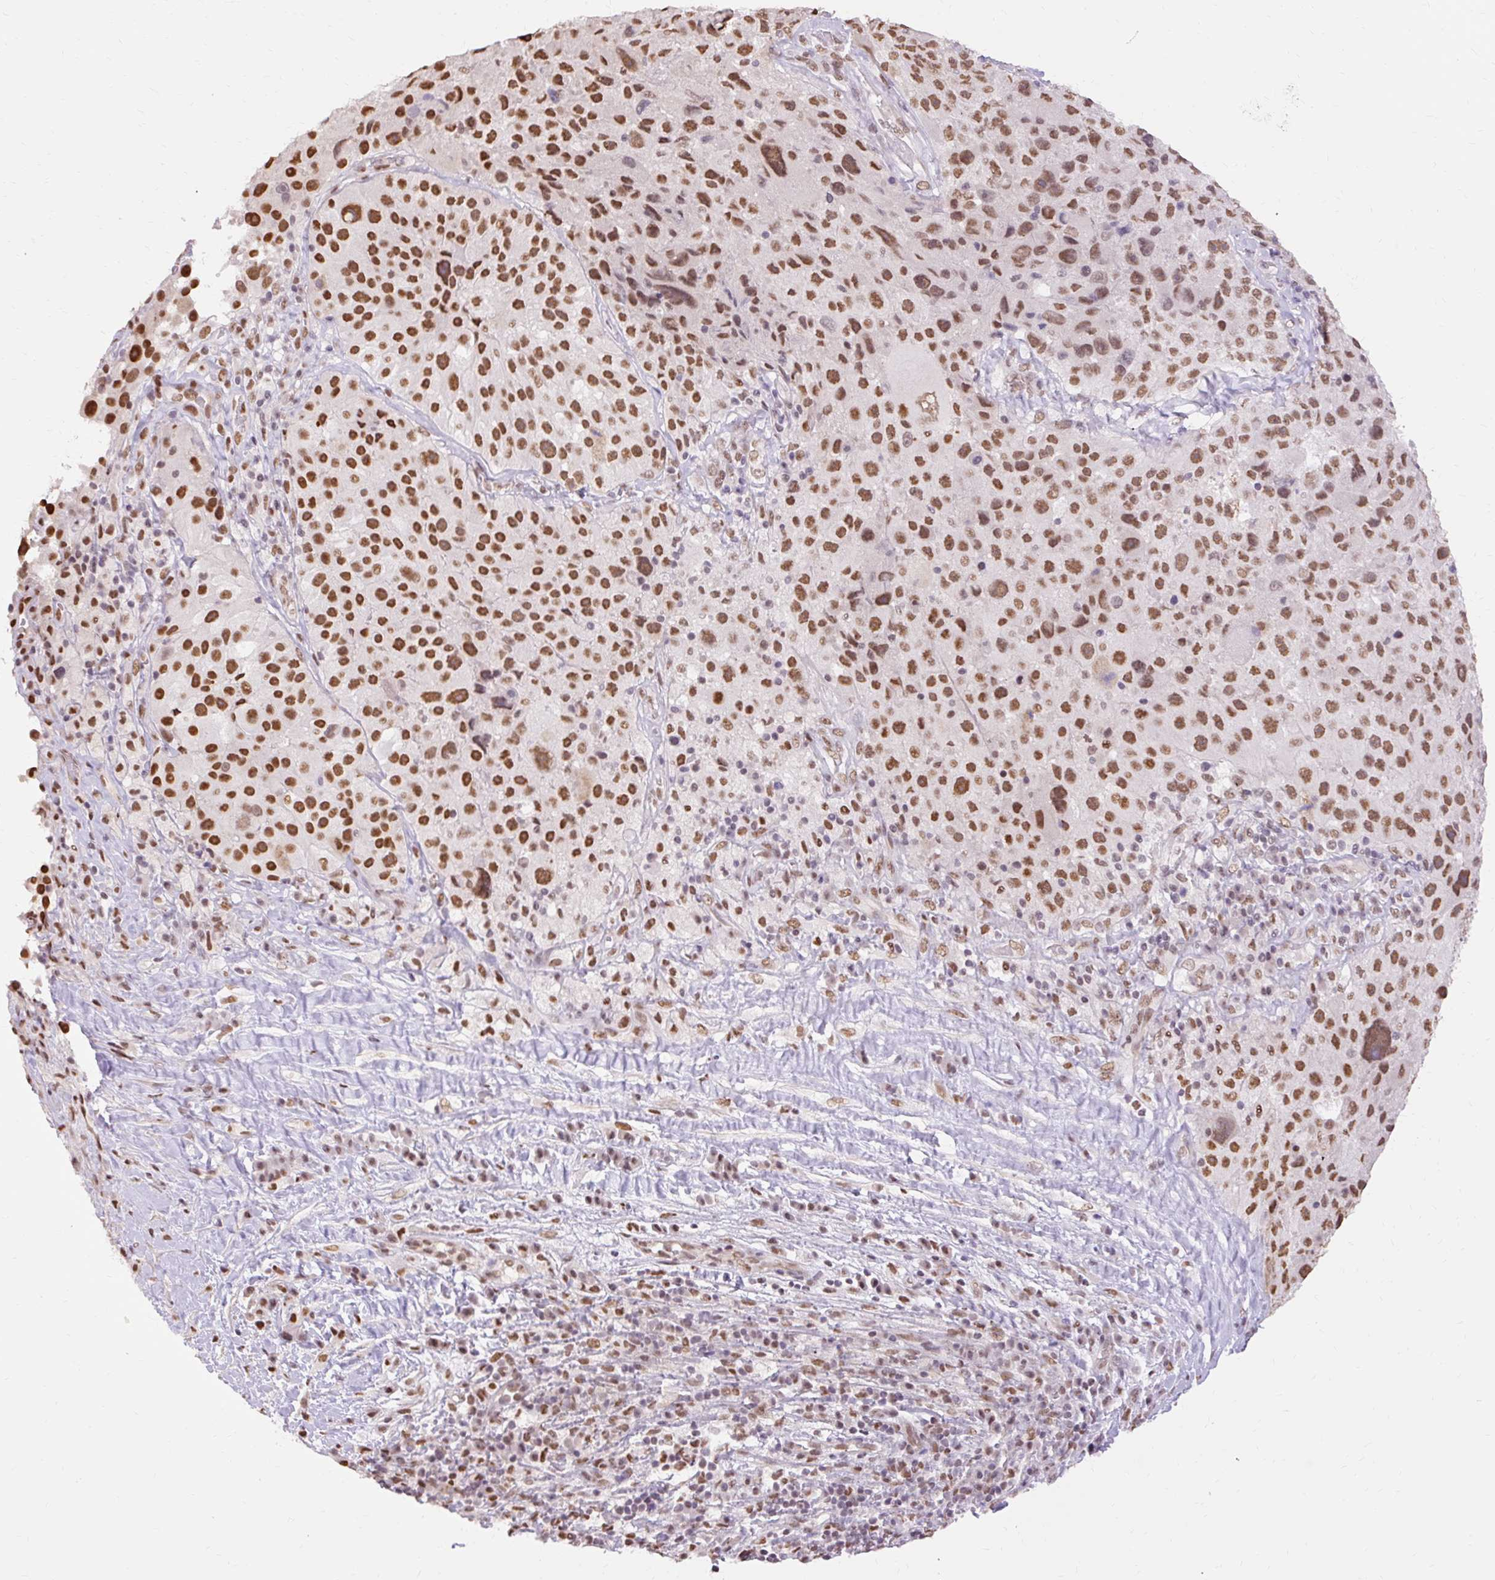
{"staining": {"intensity": "strong", "quantity": ">75%", "location": "nuclear"}, "tissue": "melanoma", "cell_type": "Tumor cells", "image_type": "cancer", "snomed": [{"axis": "morphology", "description": "Malignant melanoma, Metastatic site"}, {"axis": "topography", "description": "Lymph node"}], "caption": "This histopathology image shows immunohistochemistry (IHC) staining of malignant melanoma (metastatic site), with high strong nuclear positivity in approximately >75% of tumor cells.", "gene": "NPIPB12", "patient": {"sex": "male", "age": 62}}